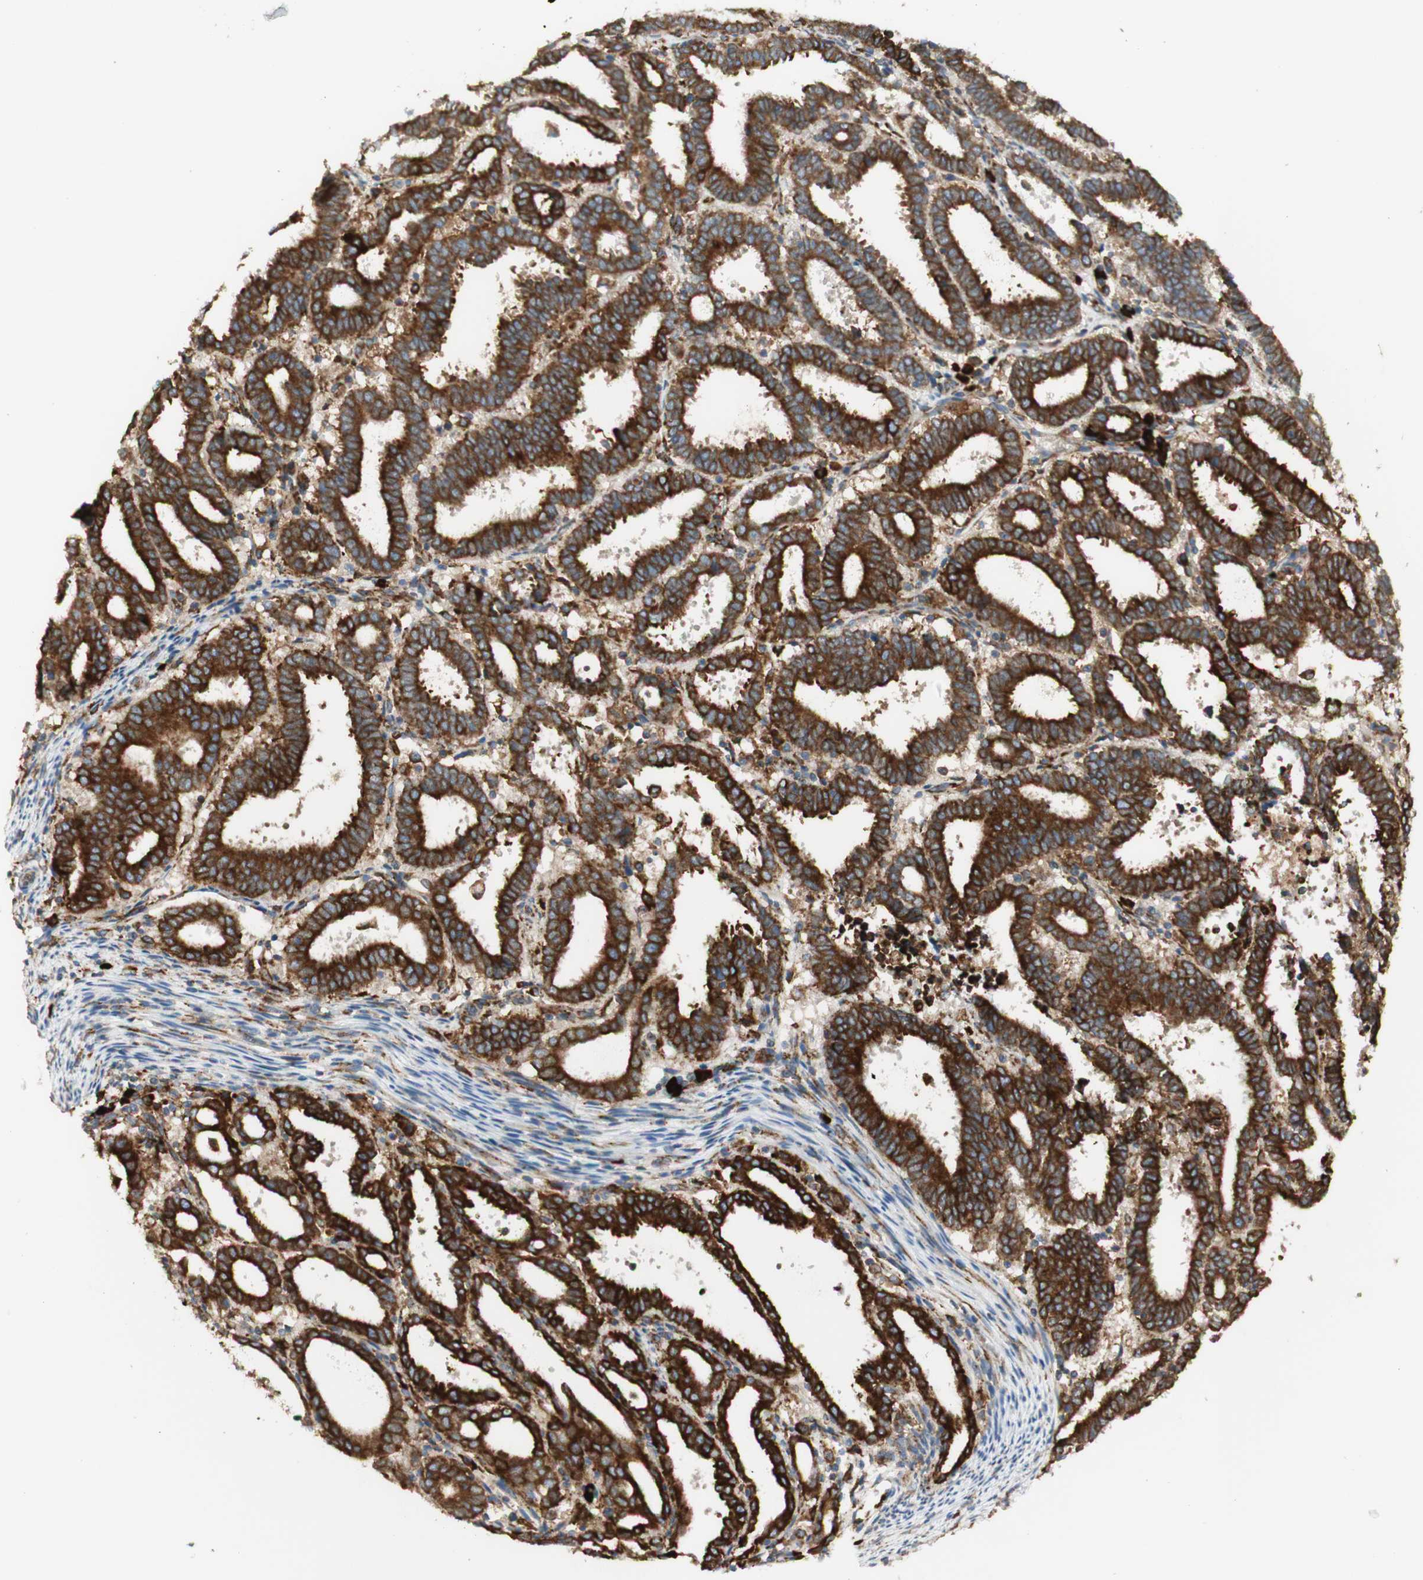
{"staining": {"intensity": "strong", "quantity": ">75%", "location": "cytoplasmic/membranous"}, "tissue": "endometrial cancer", "cell_type": "Tumor cells", "image_type": "cancer", "snomed": [{"axis": "morphology", "description": "Adenocarcinoma, NOS"}, {"axis": "topography", "description": "Uterus"}], "caption": "Immunohistochemical staining of endometrial cancer (adenocarcinoma) demonstrates high levels of strong cytoplasmic/membranous expression in about >75% of tumor cells.", "gene": "MANF", "patient": {"sex": "female", "age": 83}}